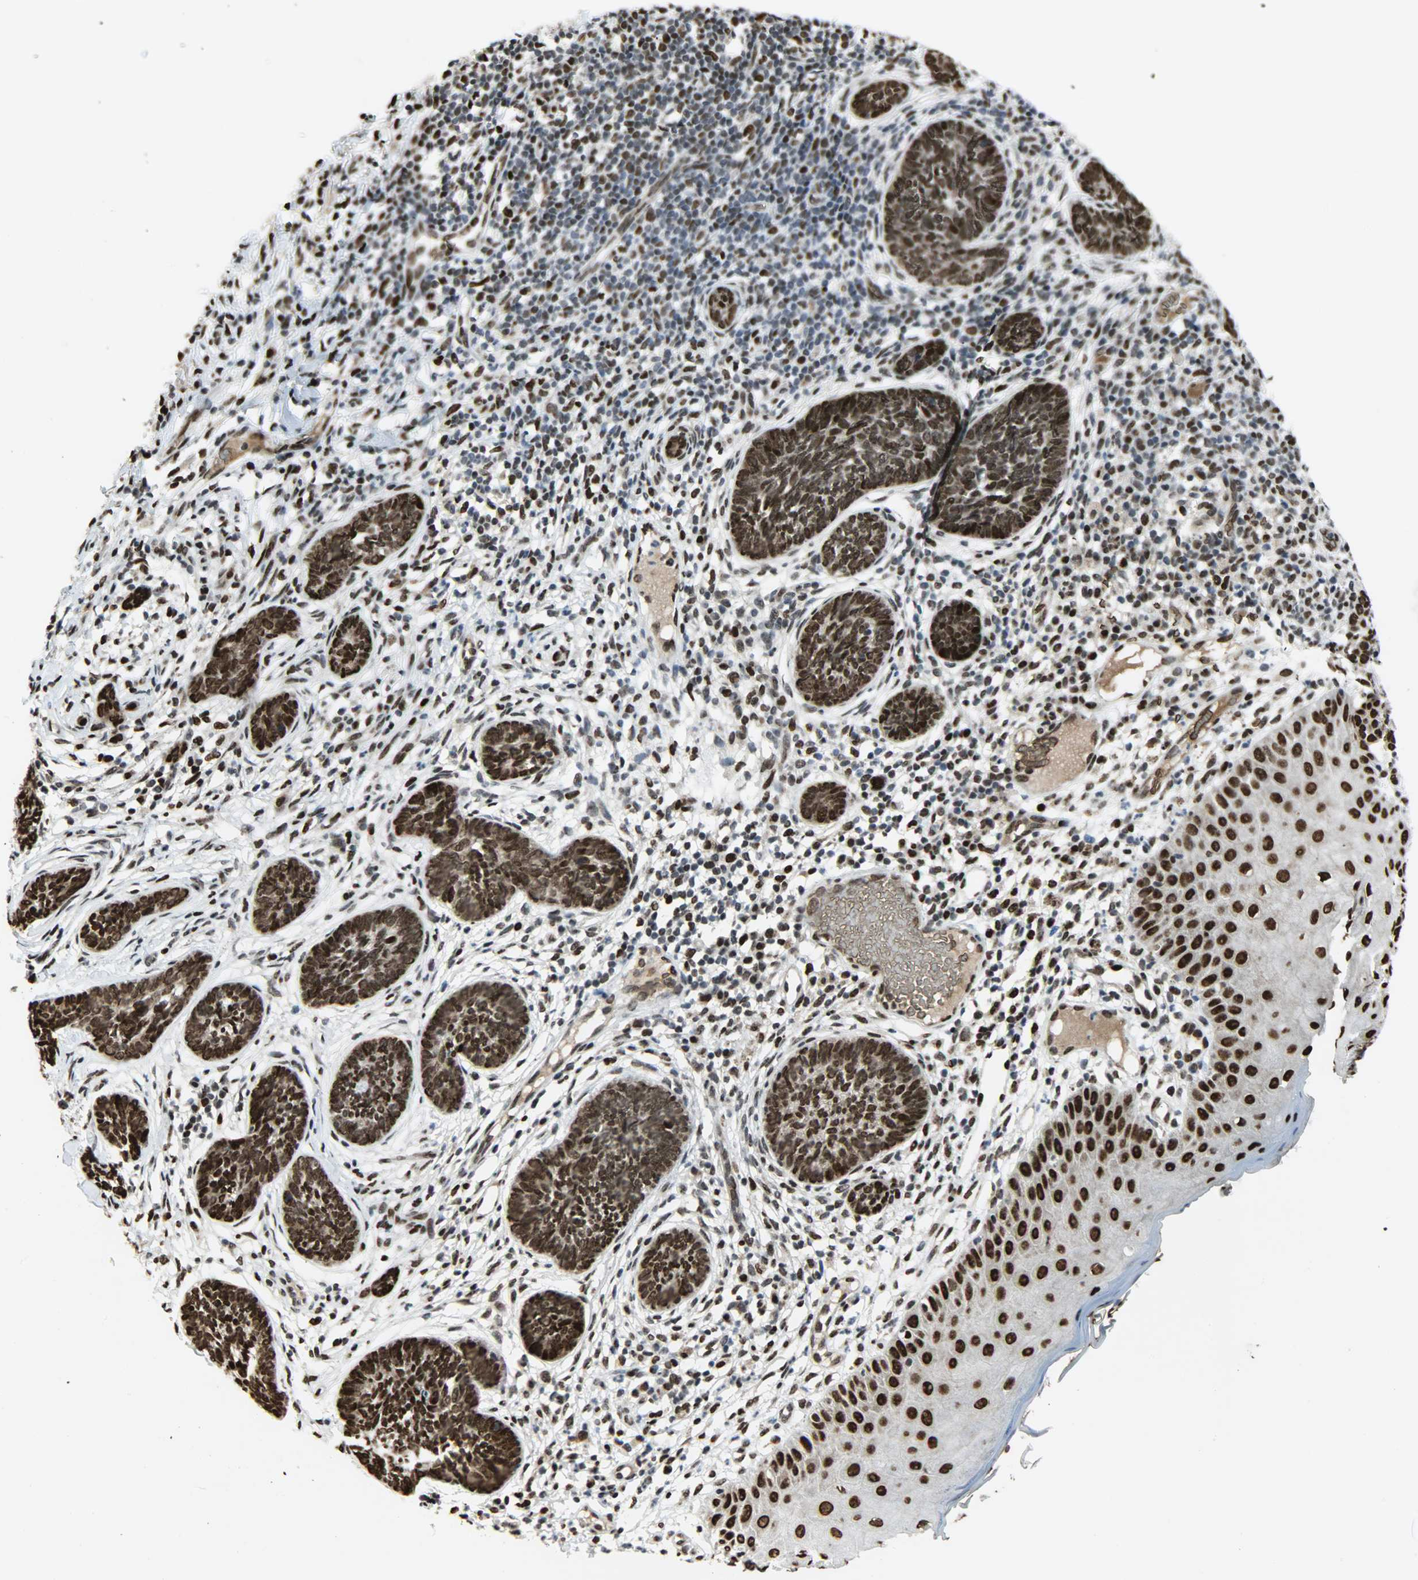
{"staining": {"intensity": "strong", "quantity": ">75%", "location": "nuclear"}, "tissue": "skin cancer", "cell_type": "Tumor cells", "image_type": "cancer", "snomed": [{"axis": "morphology", "description": "Normal tissue, NOS"}, {"axis": "morphology", "description": "Basal cell carcinoma"}, {"axis": "topography", "description": "Skin"}], "caption": "High-power microscopy captured an IHC micrograph of skin basal cell carcinoma, revealing strong nuclear expression in about >75% of tumor cells.", "gene": "SNAI1", "patient": {"sex": "male", "age": 87}}